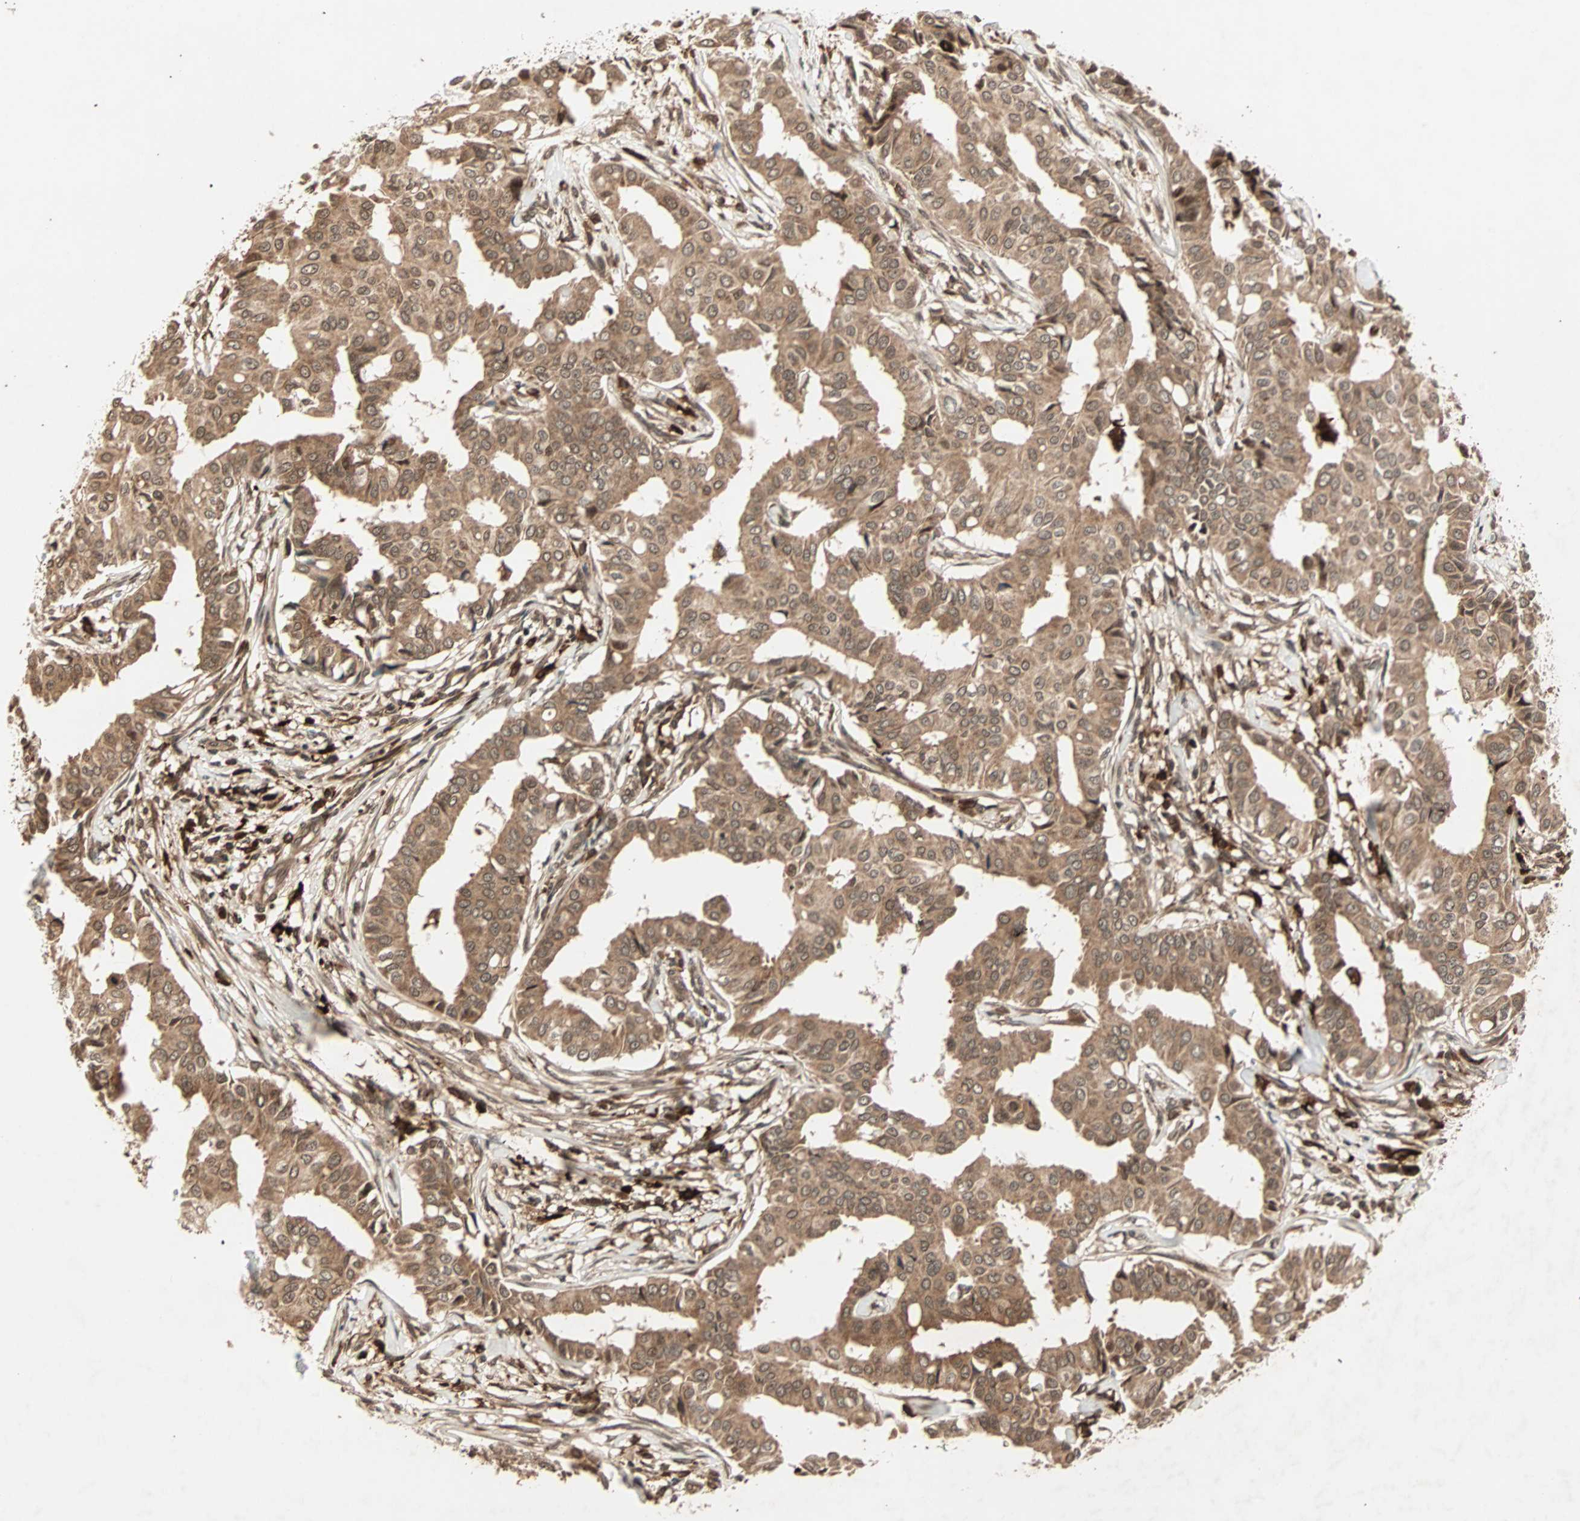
{"staining": {"intensity": "moderate", "quantity": ">75%", "location": "cytoplasmic/membranous"}, "tissue": "head and neck cancer", "cell_type": "Tumor cells", "image_type": "cancer", "snomed": [{"axis": "morphology", "description": "Adenocarcinoma, NOS"}, {"axis": "topography", "description": "Salivary gland"}, {"axis": "topography", "description": "Head-Neck"}], "caption": "Immunohistochemistry histopathology image of human head and neck adenocarcinoma stained for a protein (brown), which demonstrates medium levels of moderate cytoplasmic/membranous staining in about >75% of tumor cells.", "gene": "RFFL", "patient": {"sex": "female", "age": 59}}